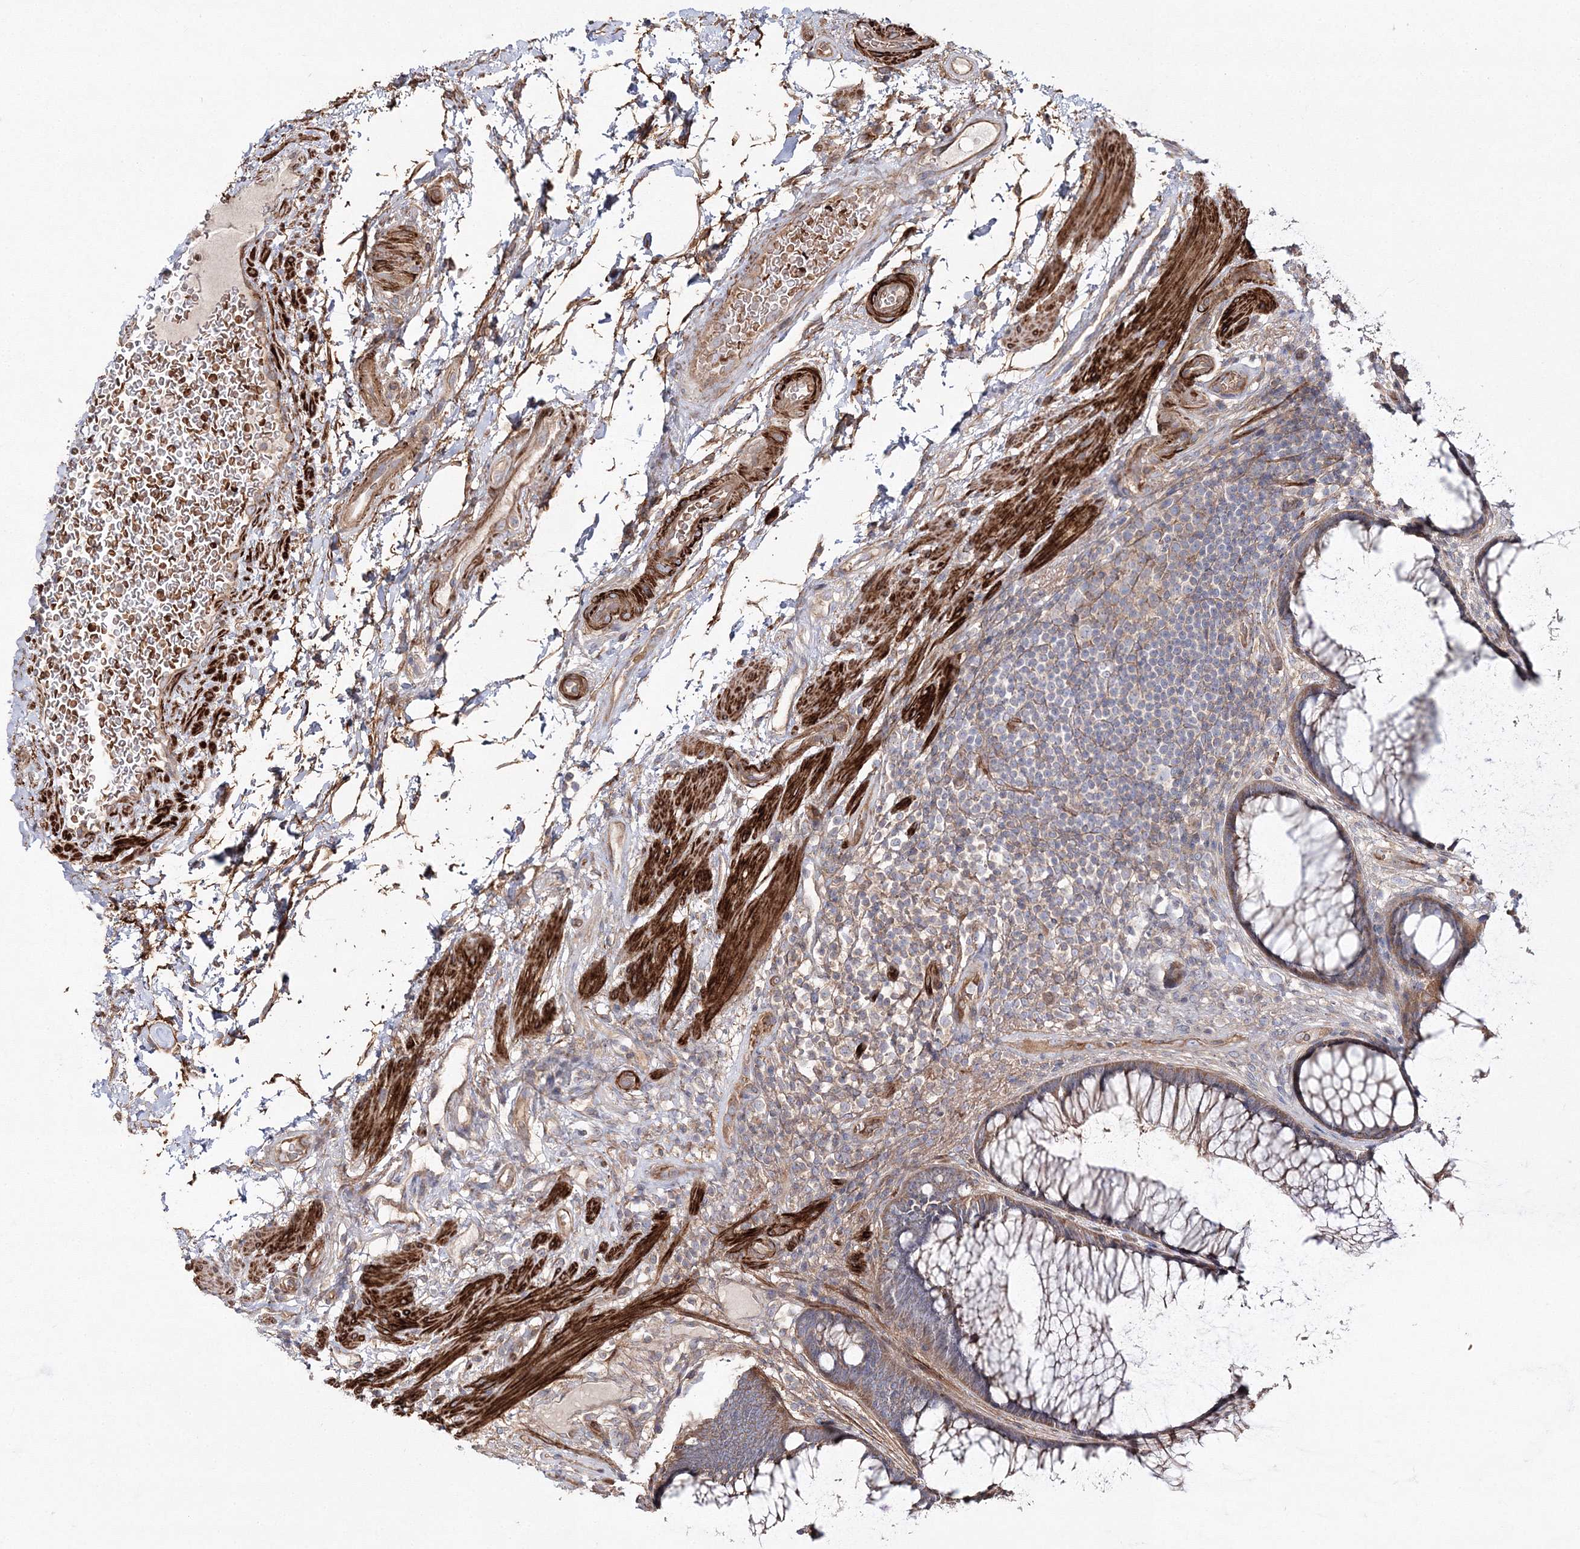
{"staining": {"intensity": "moderate", "quantity": ">75%", "location": "cytoplasmic/membranous"}, "tissue": "rectum", "cell_type": "Glandular cells", "image_type": "normal", "snomed": [{"axis": "morphology", "description": "Normal tissue, NOS"}, {"axis": "topography", "description": "Rectum"}], "caption": "IHC image of normal human rectum stained for a protein (brown), which demonstrates medium levels of moderate cytoplasmic/membranous staining in about >75% of glandular cells.", "gene": "ZSWIM6", "patient": {"sex": "male", "age": 51}}